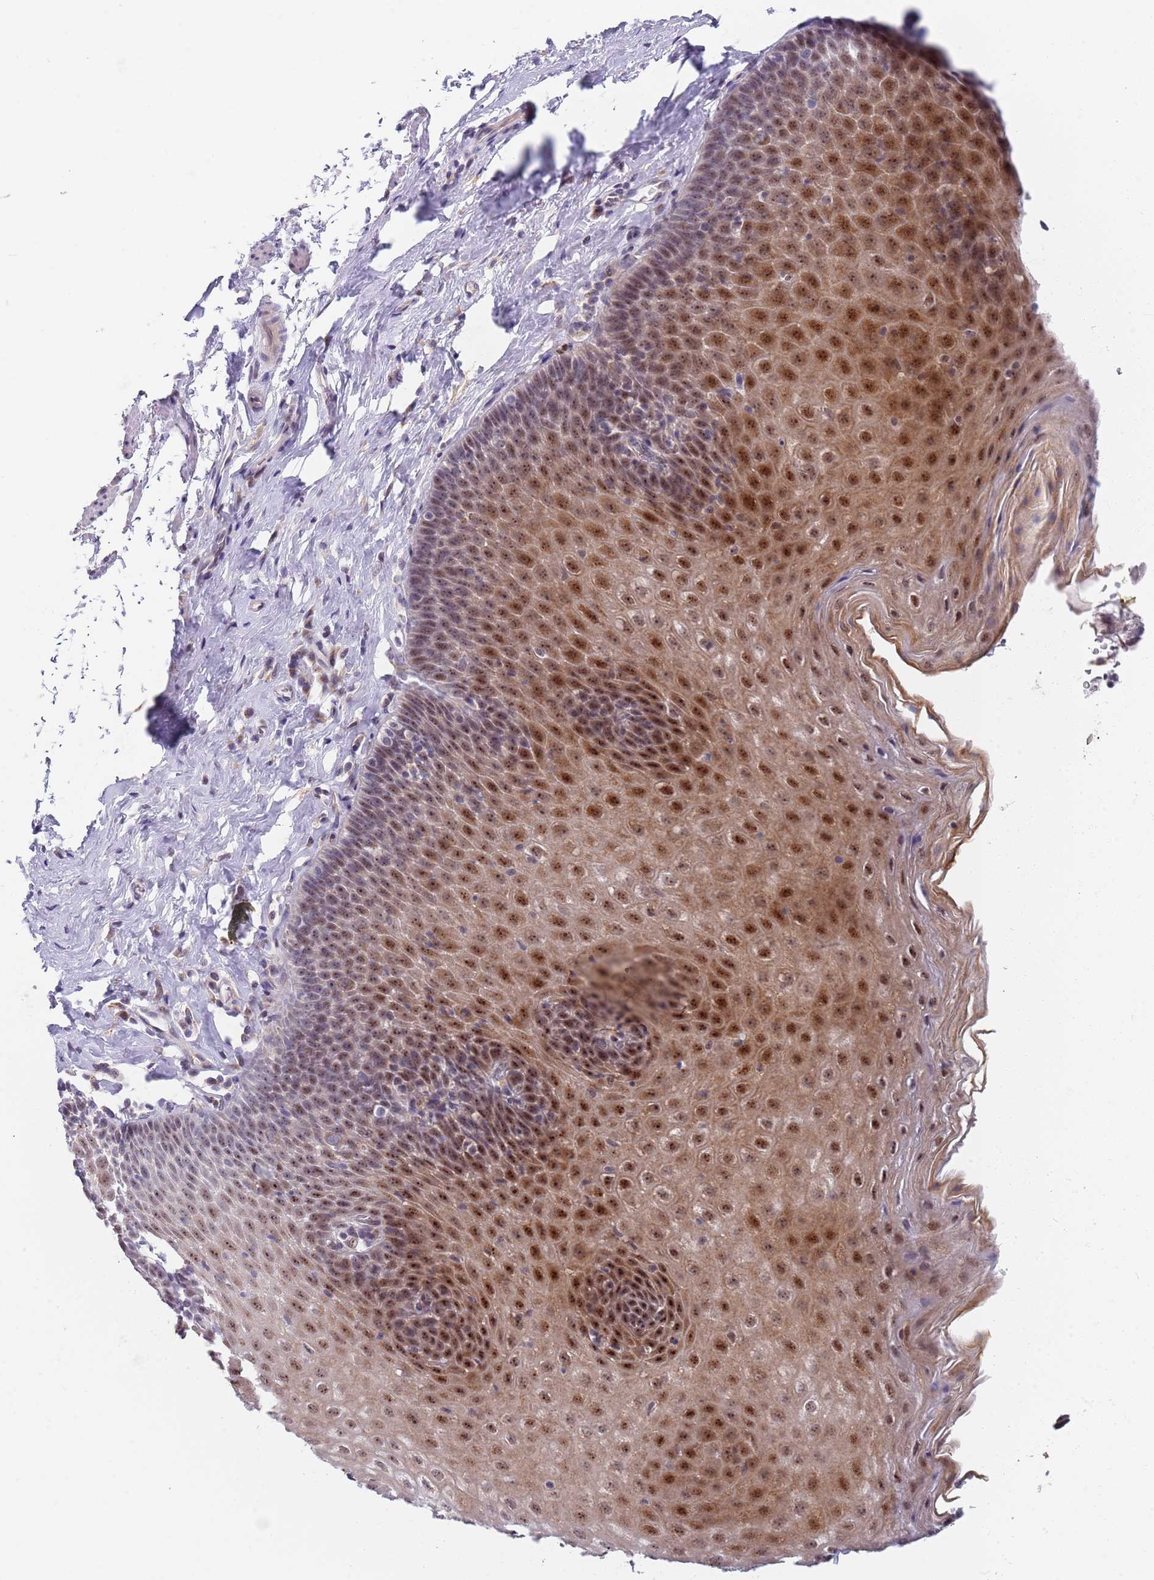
{"staining": {"intensity": "strong", "quantity": ">75%", "location": "cytoplasmic/membranous,nuclear"}, "tissue": "esophagus", "cell_type": "Squamous epithelial cells", "image_type": "normal", "snomed": [{"axis": "morphology", "description": "Normal tissue, NOS"}, {"axis": "topography", "description": "Esophagus"}], "caption": "Immunohistochemical staining of benign esophagus displays >75% levels of strong cytoplasmic/membranous,nuclear protein staining in approximately >75% of squamous epithelial cells.", "gene": "PLCL2", "patient": {"sex": "female", "age": 61}}